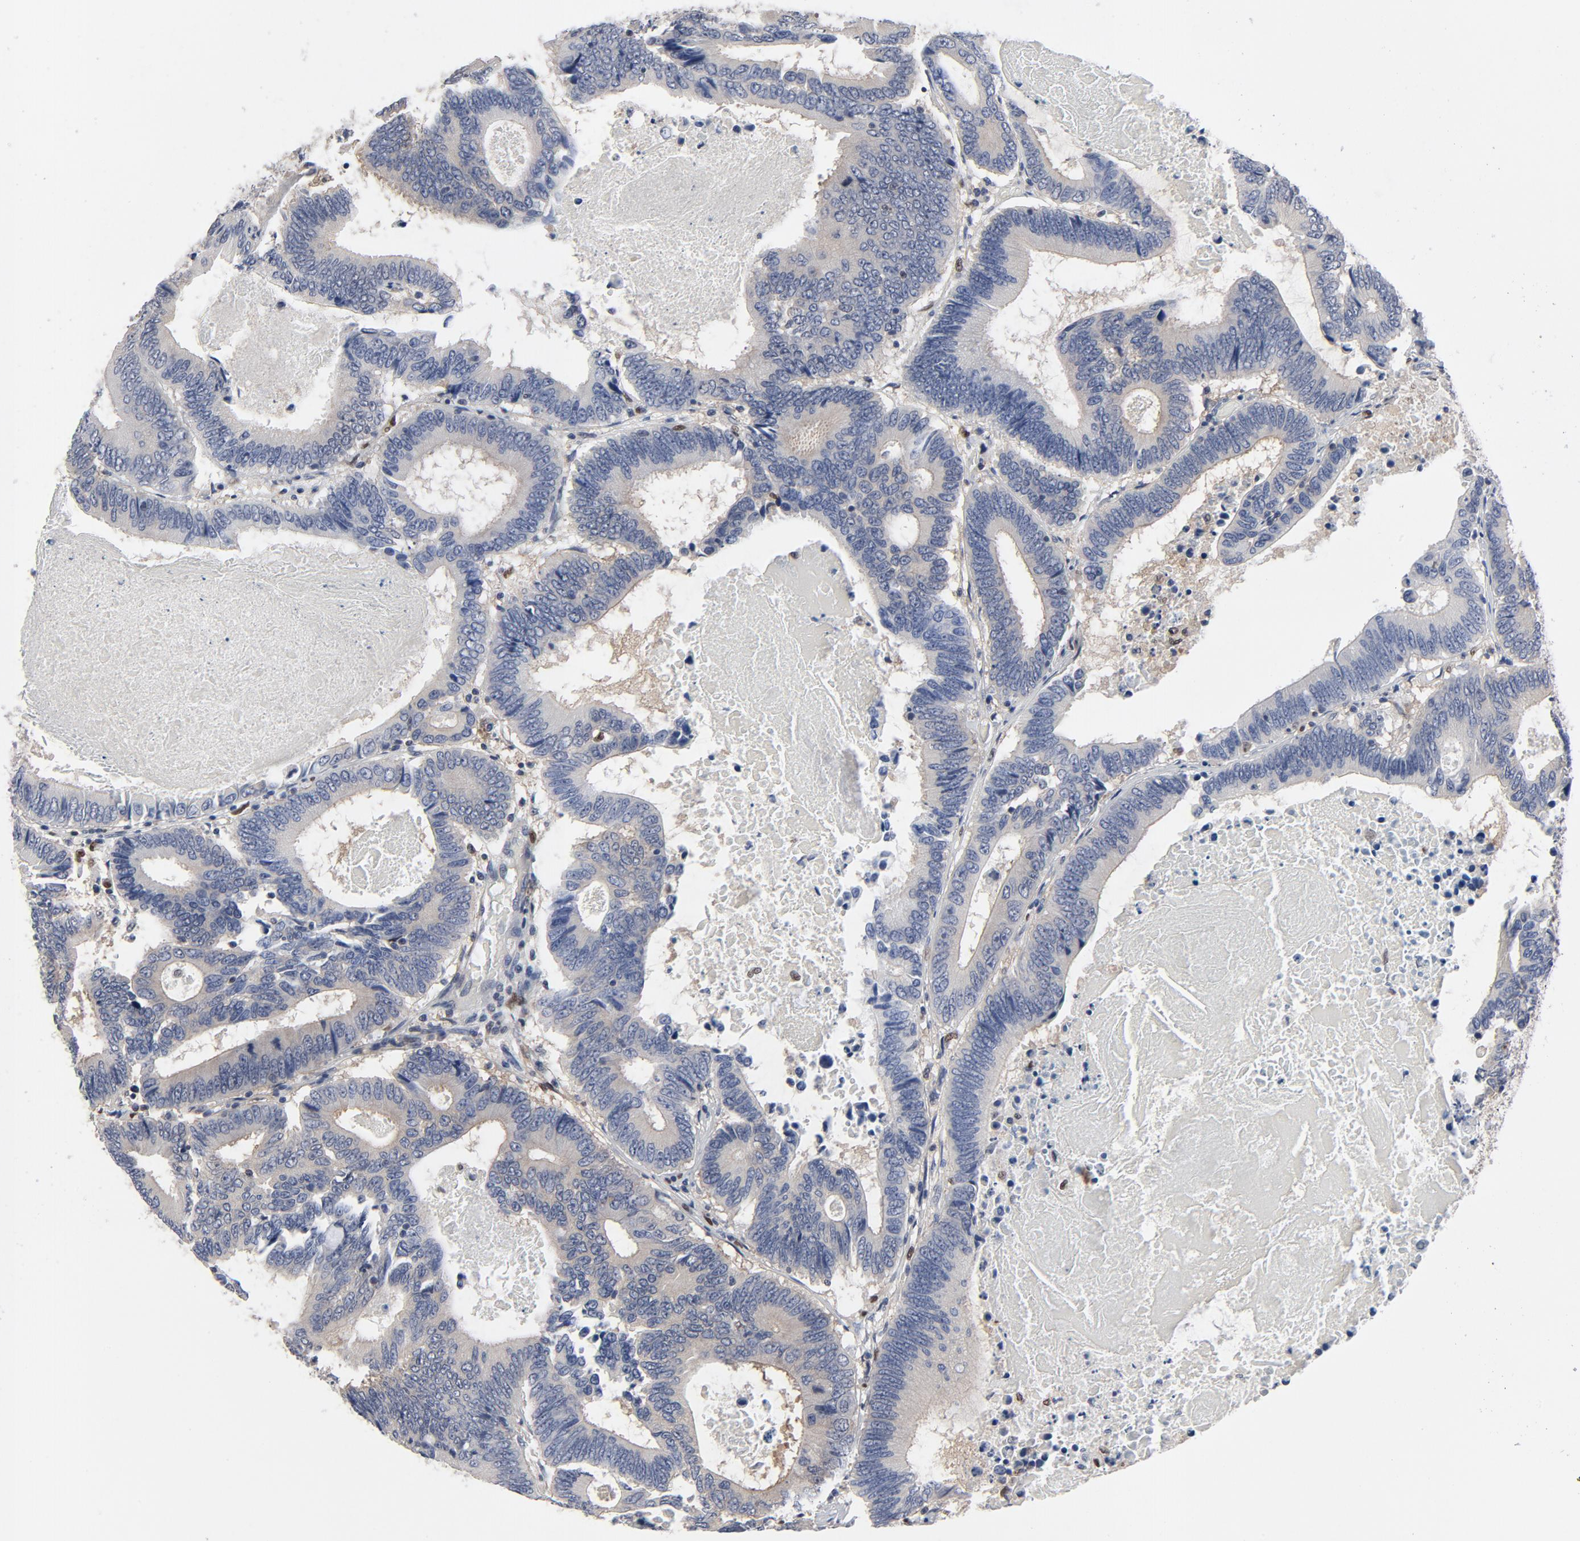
{"staining": {"intensity": "weak", "quantity": "25%-75%", "location": "cytoplasmic/membranous"}, "tissue": "colorectal cancer", "cell_type": "Tumor cells", "image_type": "cancer", "snomed": [{"axis": "morphology", "description": "Adenocarcinoma, NOS"}, {"axis": "topography", "description": "Colon"}], "caption": "Protein staining by immunohistochemistry displays weak cytoplasmic/membranous positivity in approximately 25%-75% of tumor cells in adenocarcinoma (colorectal).", "gene": "NFKB1", "patient": {"sex": "female", "age": 78}}